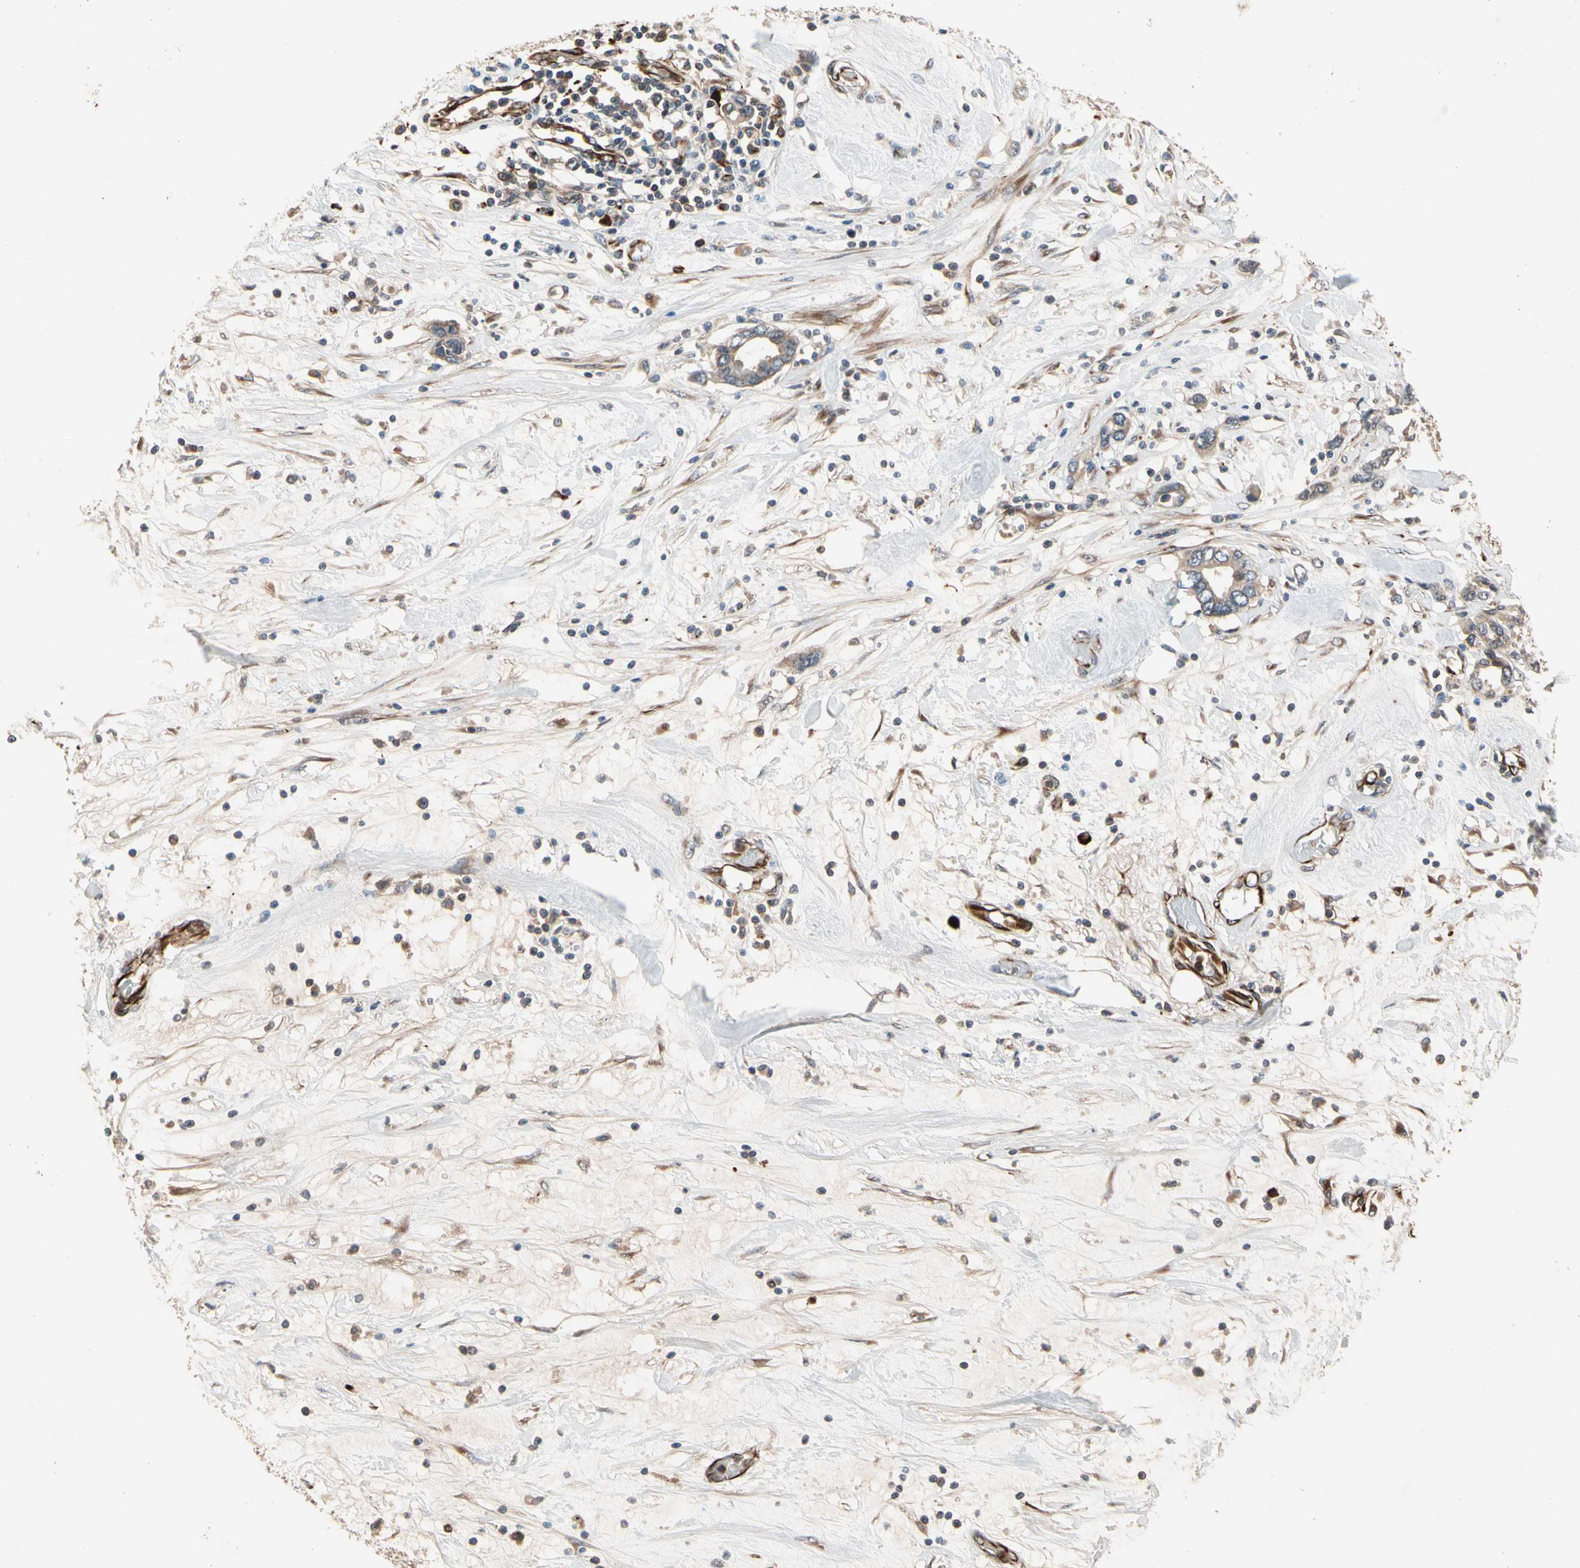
{"staining": {"intensity": "moderate", "quantity": ">75%", "location": "cytoplasmic/membranous"}, "tissue": "pancreatic cancer", "cell_type": "Tumor cells", "image_type": "cancer", "snomed": [{"axis": "morphology", "description": "Adenocarcinoma, NOS"}, {"axis": "topography", "description": "Pancreas"}], "caption": "Protein expression analysis of human pancreatic adenocarcinoma reveals moderate cytoplasmic/membranous positivity in approximately >75% of tumor cells.", "gene": "FGD6", "patient": {"sex": "female", "age": 57}}